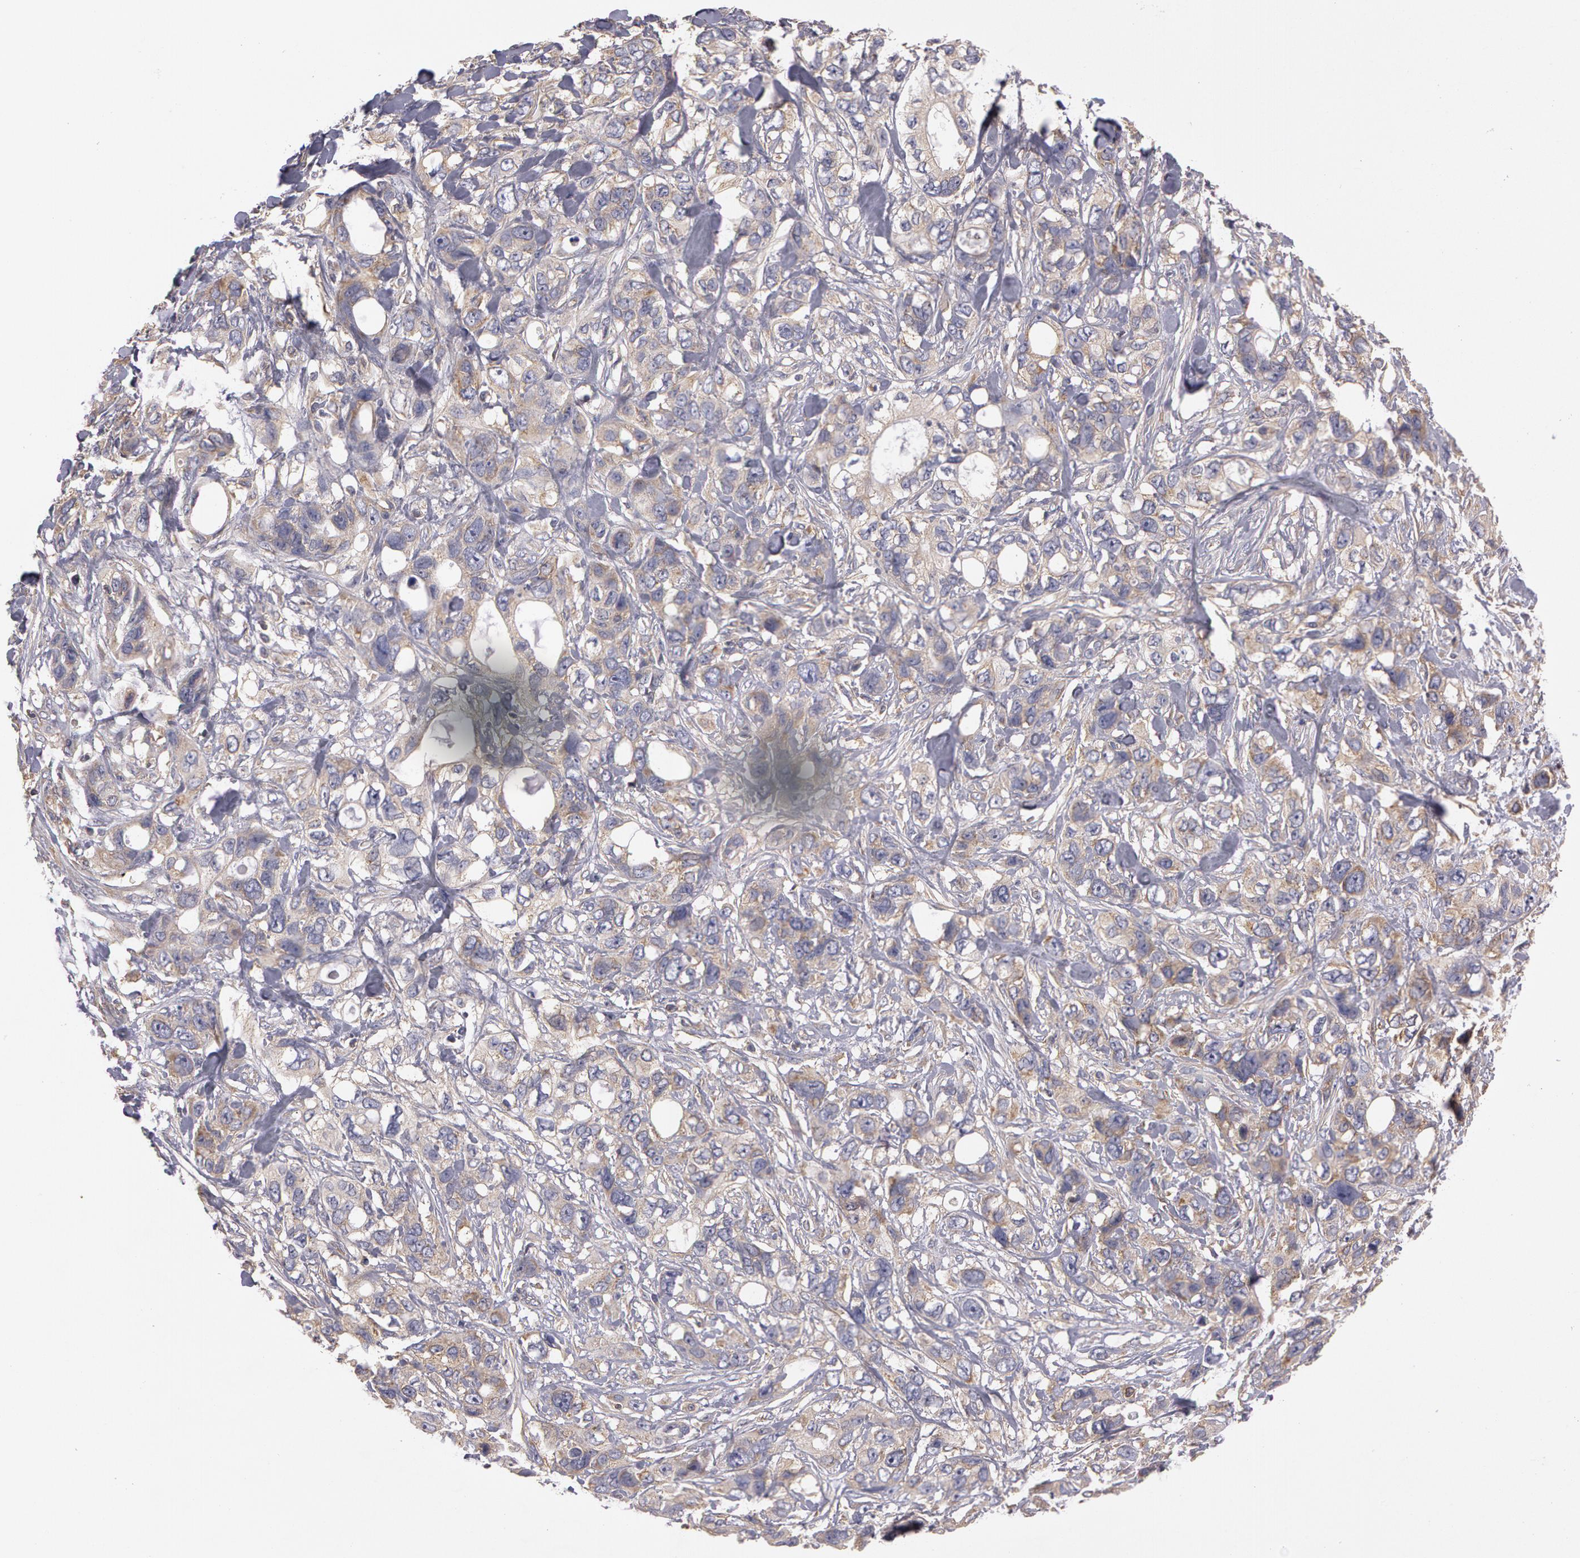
{"staining": {"intensity": "weak", "quantity": "25%-75%", "location": "cytoplasmic/membranous"}, "tissue": "stomach cancer", "cell_type": "Tumor cells", "image_type": "cancer", "snomed": [{"axis": "morphology", "description": "Adenocarcinoma, NOS"}, {"axis": "topography", "description": "Stomach, upper"}], "caption": "A micrograph of stomach adenocarcinoma stained for a protein shows weak cytoplasmic/membranous brown staining in tumor cells.", "gene": "NEK9", "patient": {"sex": "male", "age": 47}}